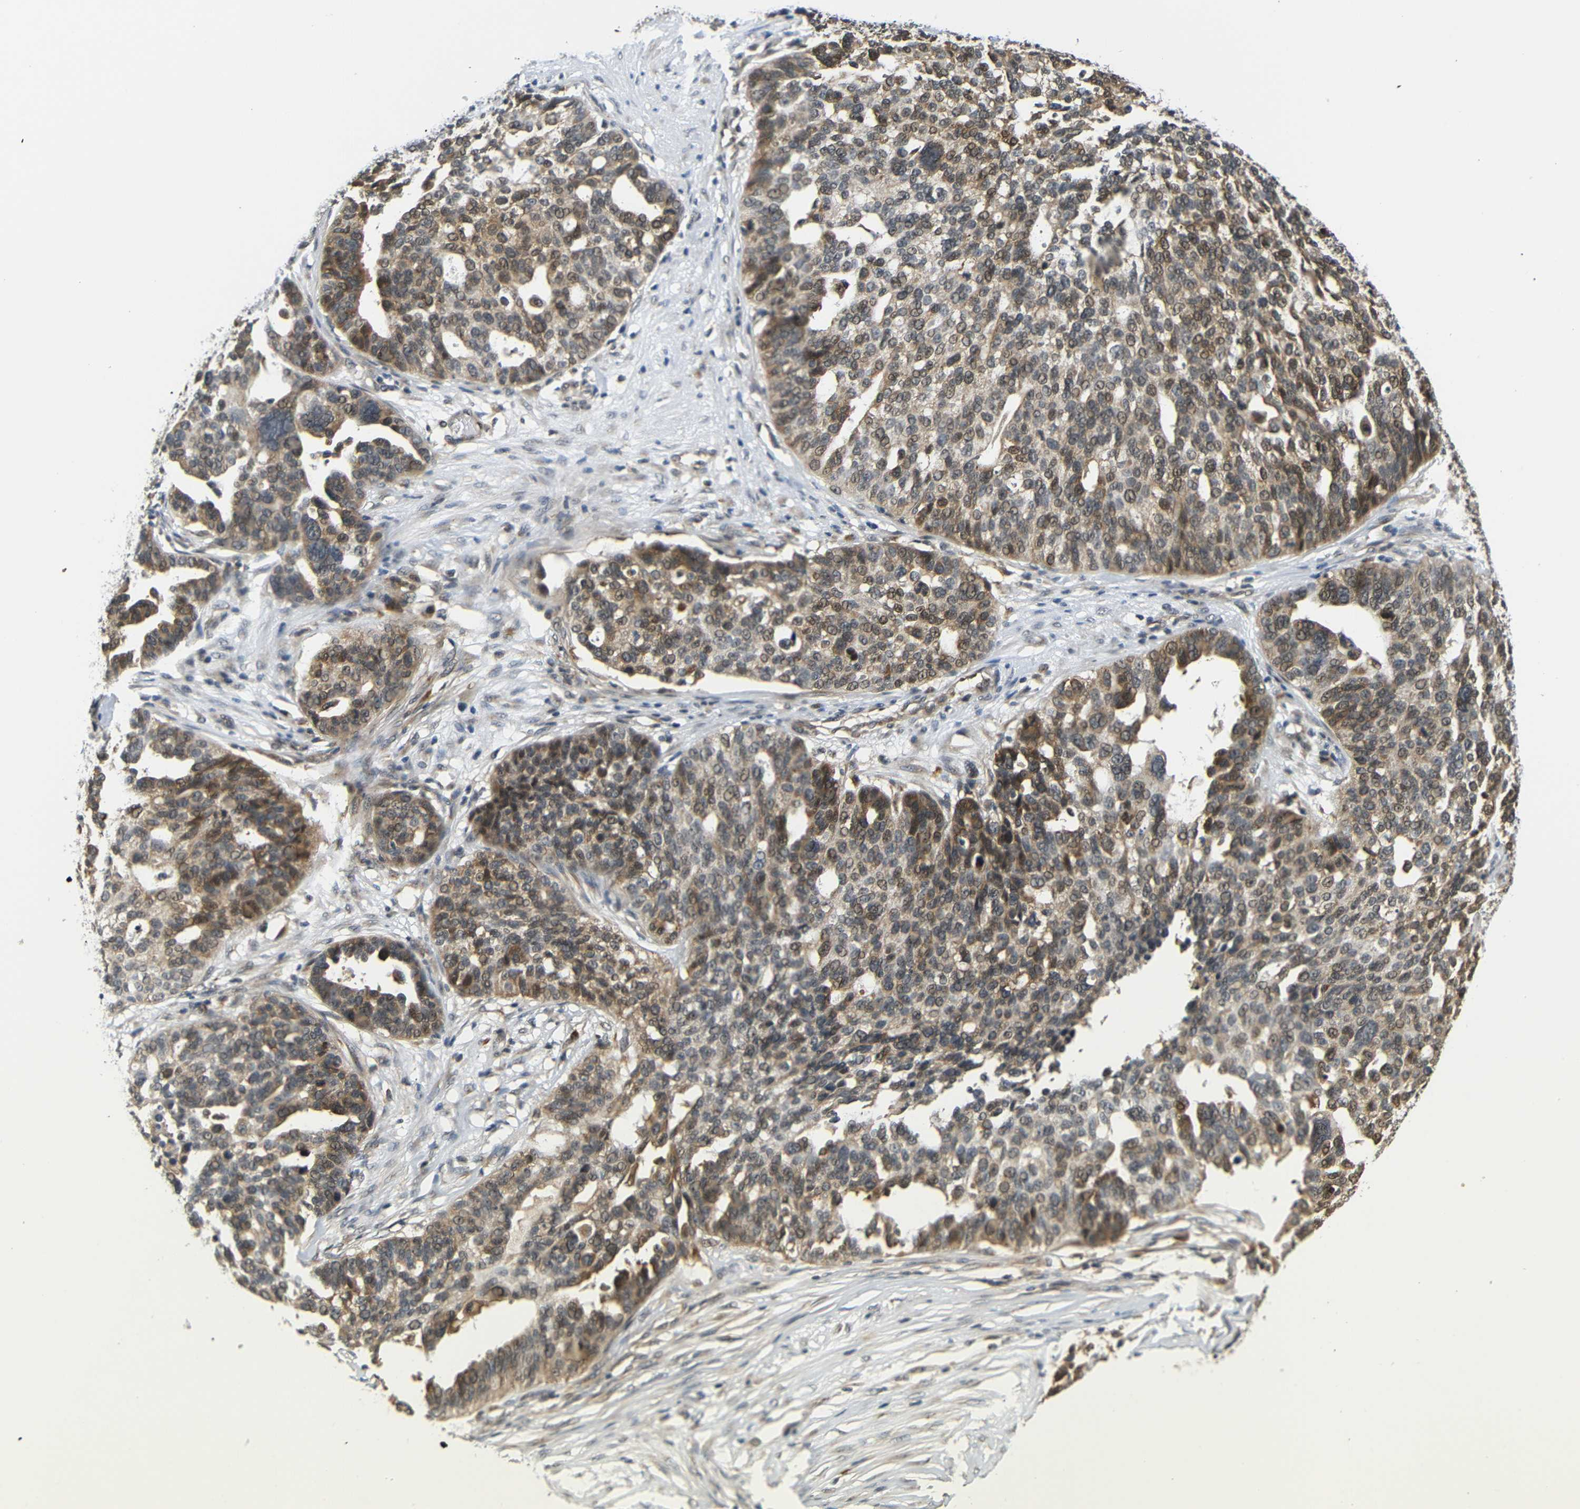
{"staining": {"intensity": "moderate", "quantity": ">75%", "location": "cytoplasmic/membranous,nuclear"}, "tissue": "ovarian cancer", "cell_type": "Tumor cells", "image_type": "cancer", "snomed": [{"axis": "morphology", "description": "Cystadenocarcinoma, serous, NOS"}, {"axis": "topography", "description": "Ovary"}], "caption": "Human ovarian cancer stained with a brown dye exhibits moderate cytoplasmic/membranous and nuclear positive expression in approximately >75% of tumor cells.", "gene": "GJA5", "patient": {"sex": "female", "age": 59}}